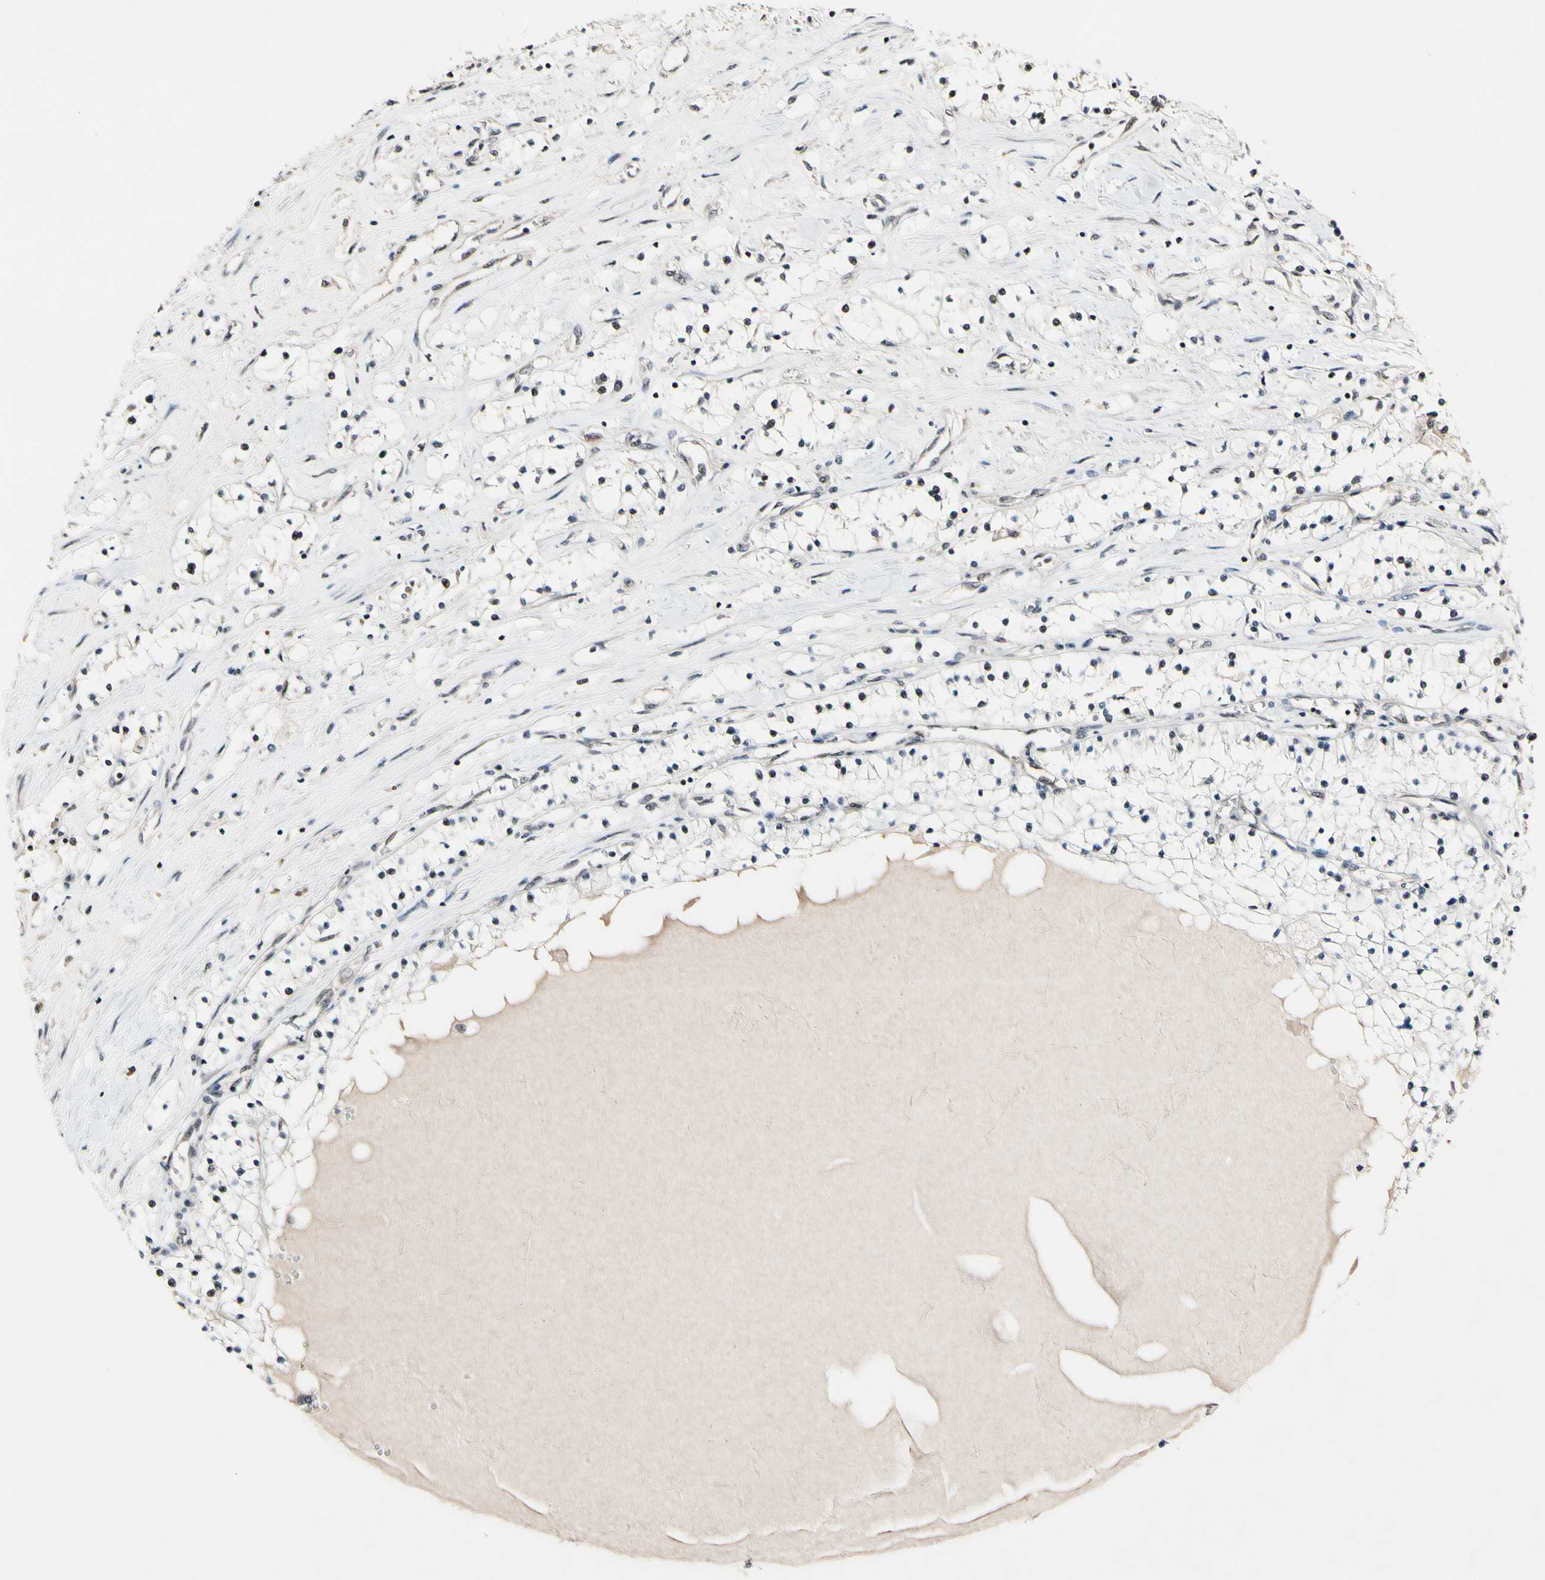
{"staining": {"intensity": "negative", "quantity": "none", "location": "none"}, "tissue": "renal cancer", "cell_type": "Tumor cells", "image_type": "cancer", "snomed": [{"axis": "morphology", "description": "Adenocarcinoma, NOS"}, {"axis": "topography", "description": "Kidney"}], "caption": "Renal cancer (adenocarcinoma) stained for a protein using IHC displays no staining tumor cells.", "gene": "PSMD10", "patient": {"sex": "male", "age": 68}}